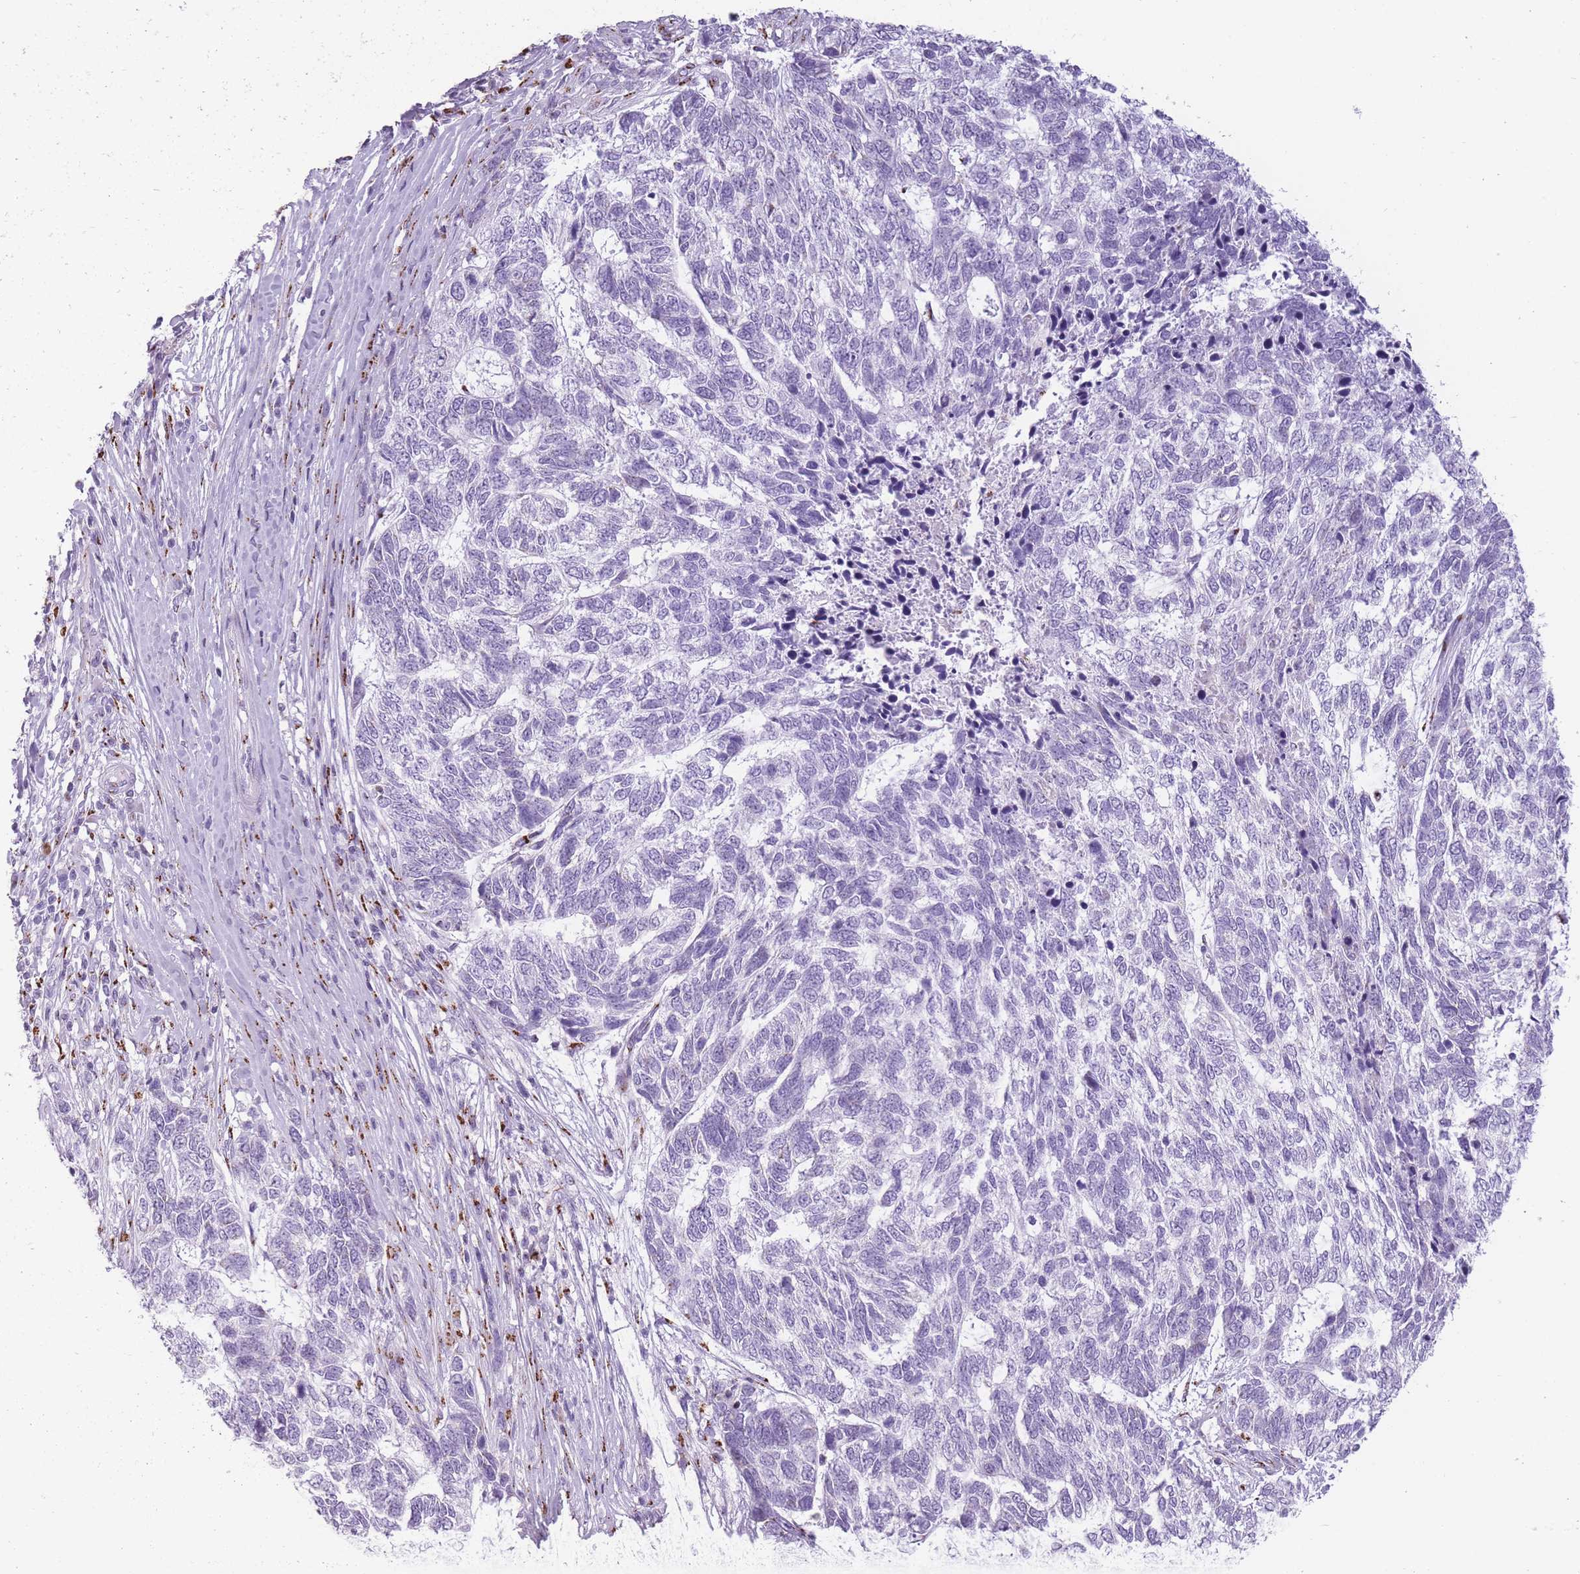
{"staining": {"intensity": "negative", "quantity": "none", "location": "none"}, "tissue": "skin cancer", "cell_type": "Tumor cells", "image_type": "cancer", "snomed": [{"axis": "morphology", "description": "Basal cell carcinoma"}, {"axis": "topography", "description": "Skin"}], "caption": "Tumor cells show no significant protein expression in basal cell carcinoma (skin).", "gene": "B4GALT2", "patient": {"sex": "female", "age": 65}}